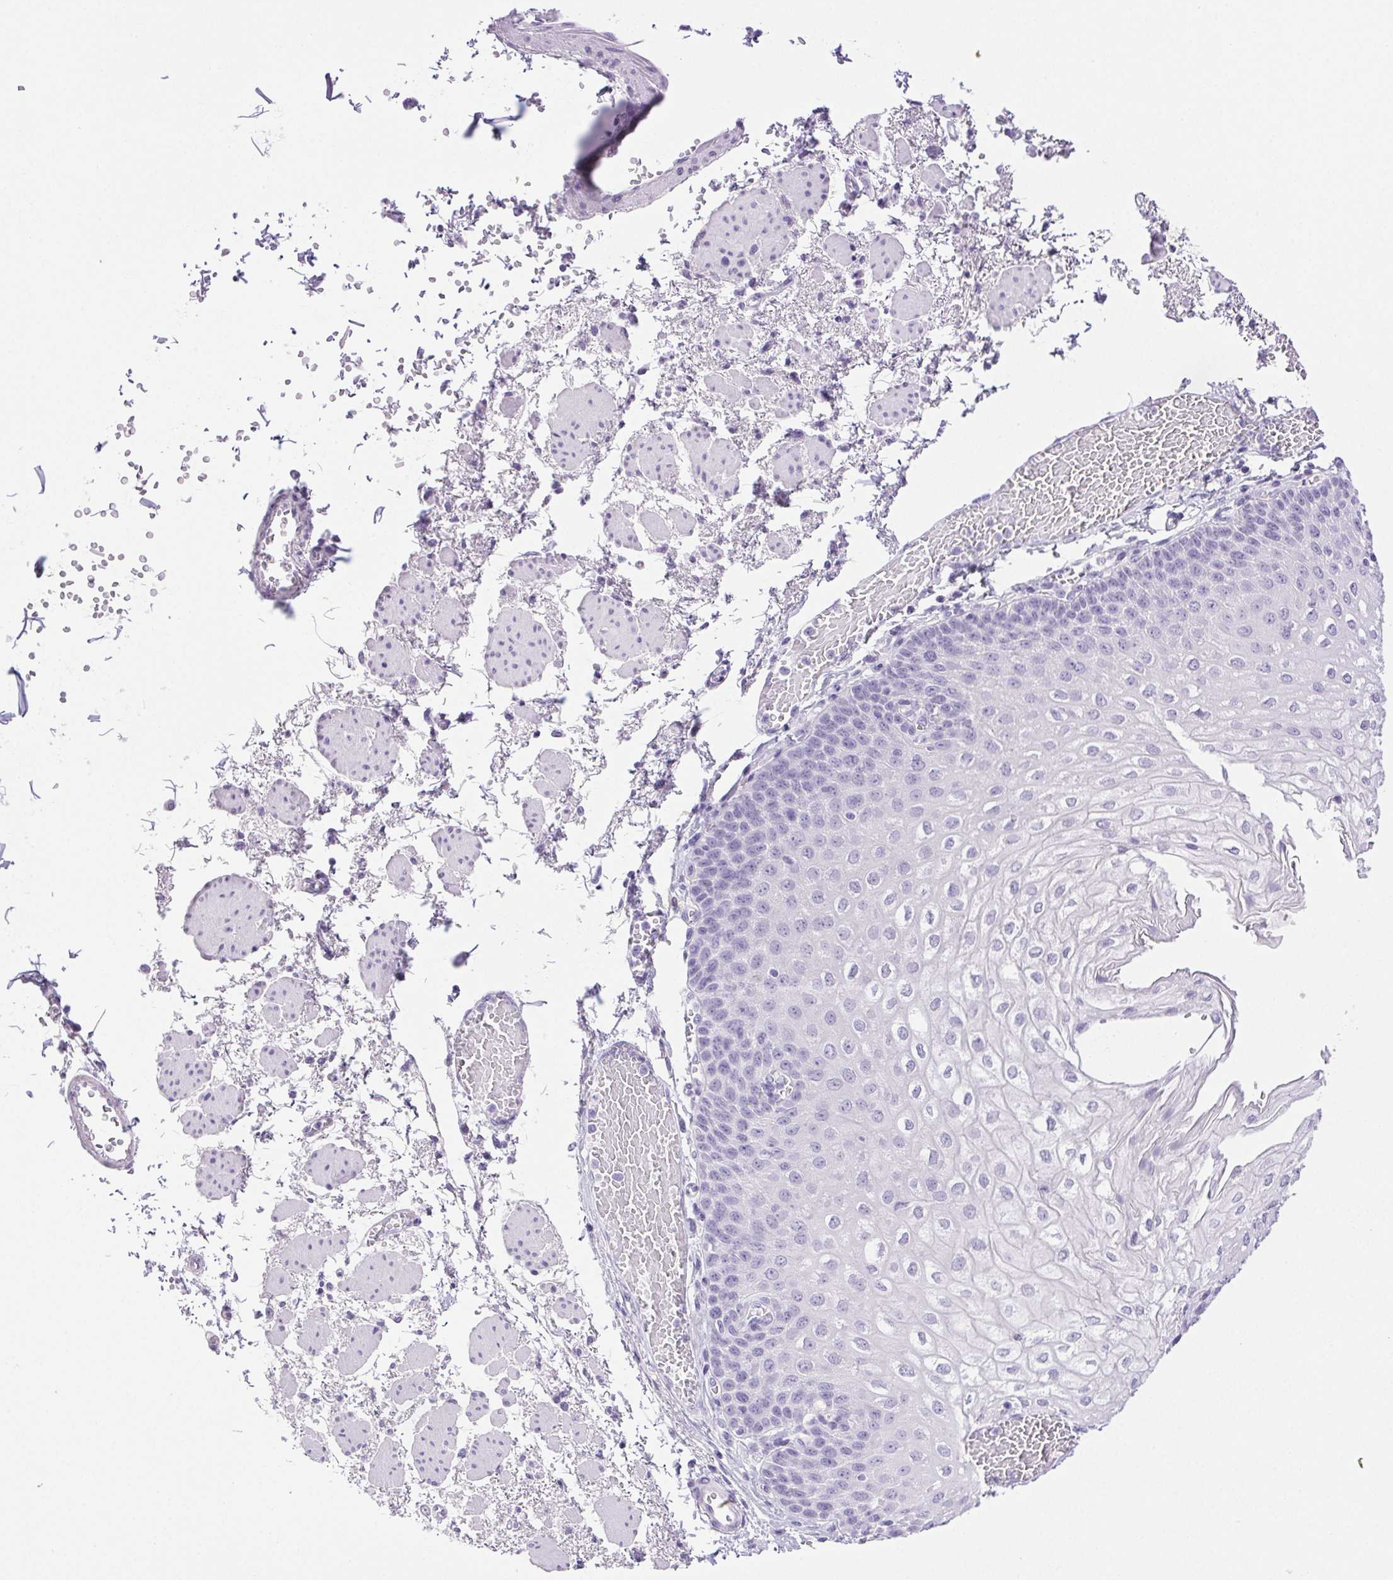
{"staining": {"intensity": "negative", "quantity": "none", "location": "none"}, "tissue": "esophagus", "cell_type": "Squamous epithelial cells", "image_type": "normal", "snomed": [{"axis": "morphology", "description": "Normal tissue, NOS"}, {"axis": "morphology", "description": "Adenocarcinoma, NOS"}, {"axis": "topography", "description": "Esophagus"}], "caption": "DAB (3,3'-diaminobenzidine) immunohistochemical staining of normal human esophagus exhibits no significant expression in squamous epithelial cells.", "gene": "HLA", "patient": {"sex": "male", "age": 81}}